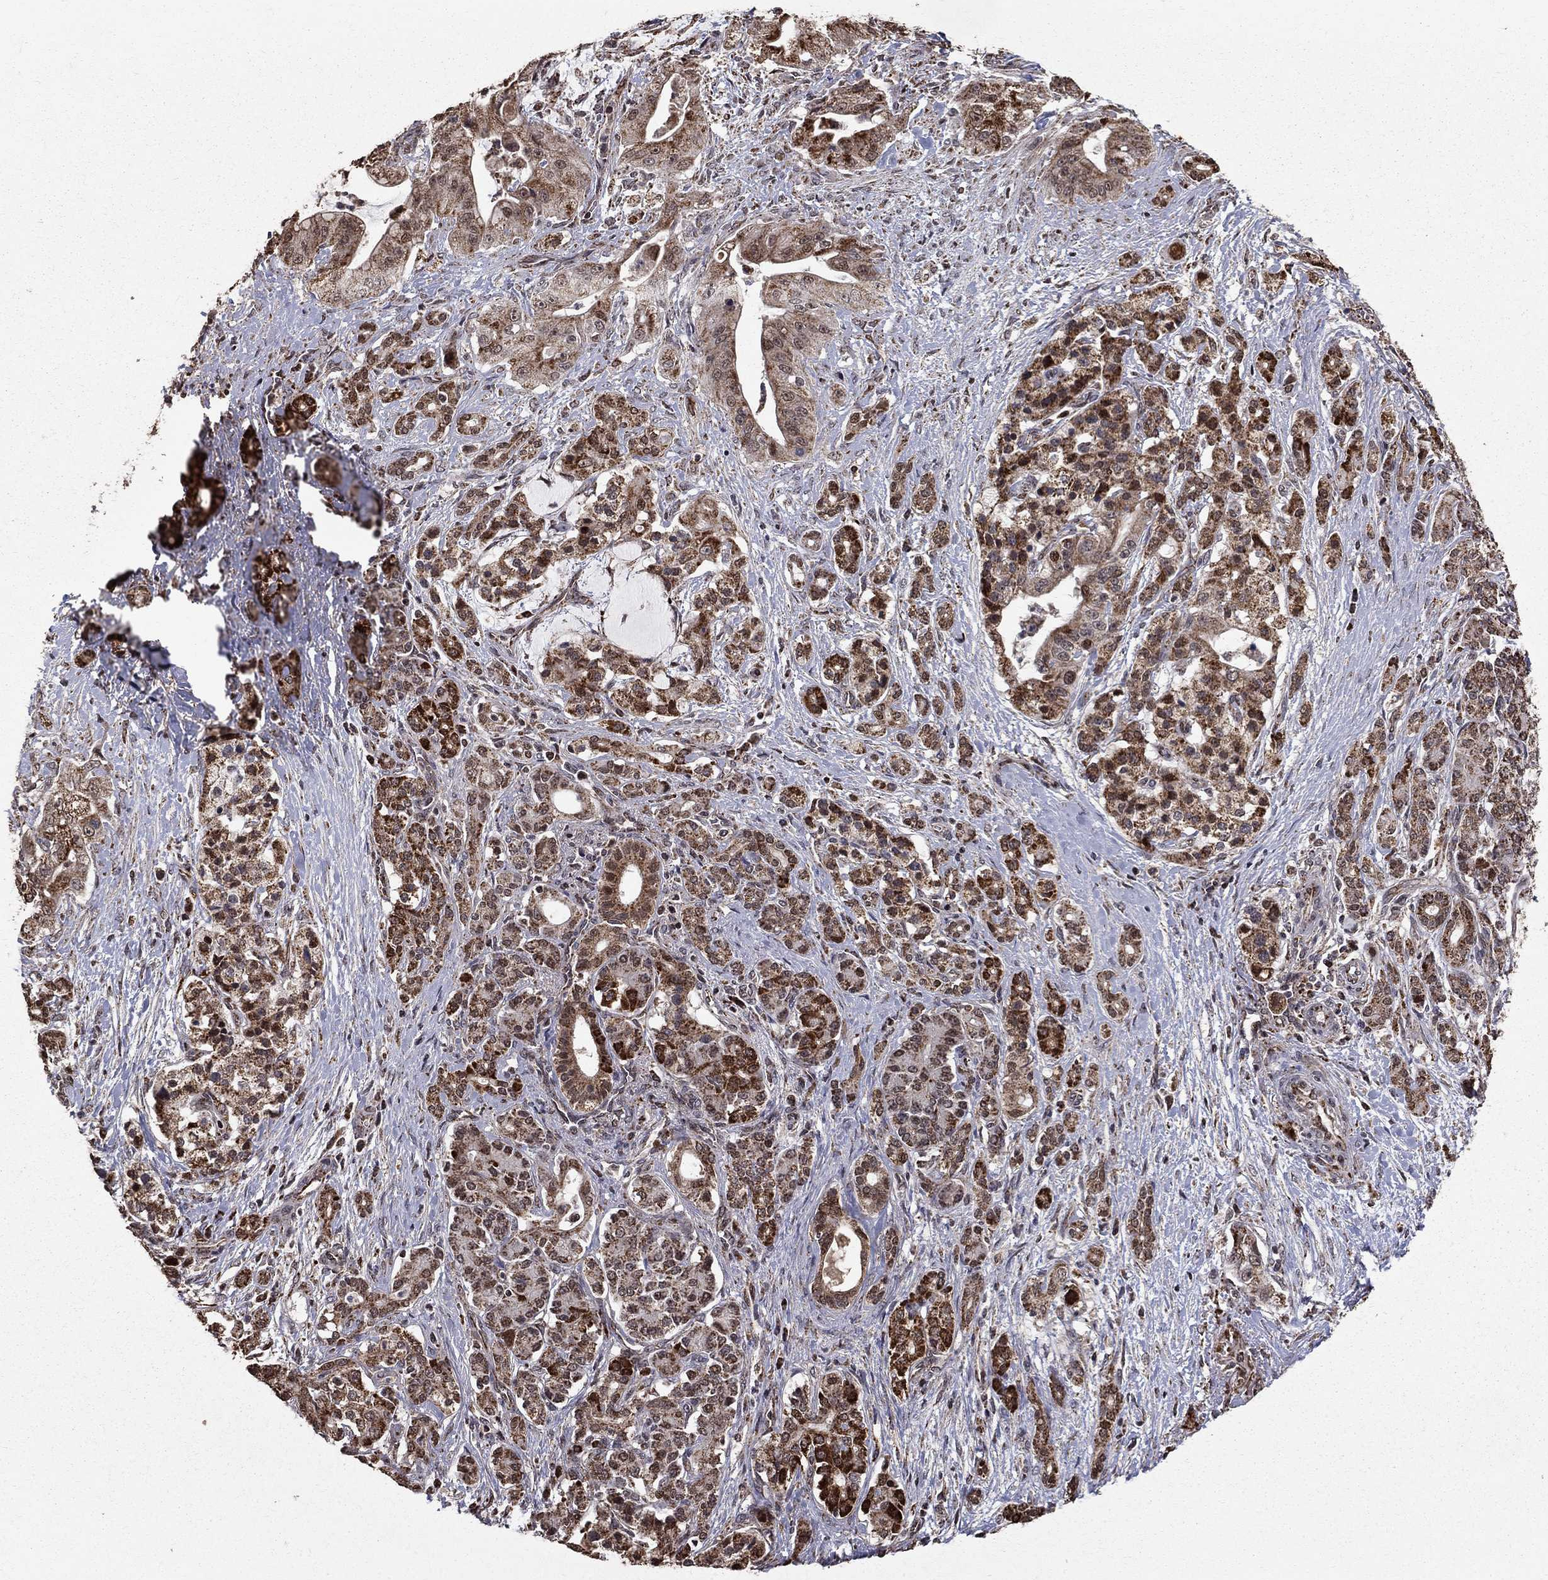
{"staining": {"intensity": "moderate", "quantity": ">75%", "location": "cytoplasmic/membranous"}, "tissue": "pancreatic cancer", "cell_type": "Tumor cells", "image_type": "cancer", "snomed": [{"axis": "morphology", "description": "Normal tissue, NOS"}, {"axis": "morphology", "description": "Inflammation, NOS"}, {"axis": "morphology", "description": "Adenocarcinoma, NOS"}, {"axis": "topography", "description": "Pancreas"}], "caption": "Immunohistochemical staining of human pancreatic adenocarcinoma displays moderate cytoplasmic/membranous protein staining in about >75% of tumor cells. (DAB (3,3'-diaminobenzidine) = brown stain, brightfield microscopy at high magnification).", "gene": "ACOT13", "patient": {"sex": "male", "age": 57}}